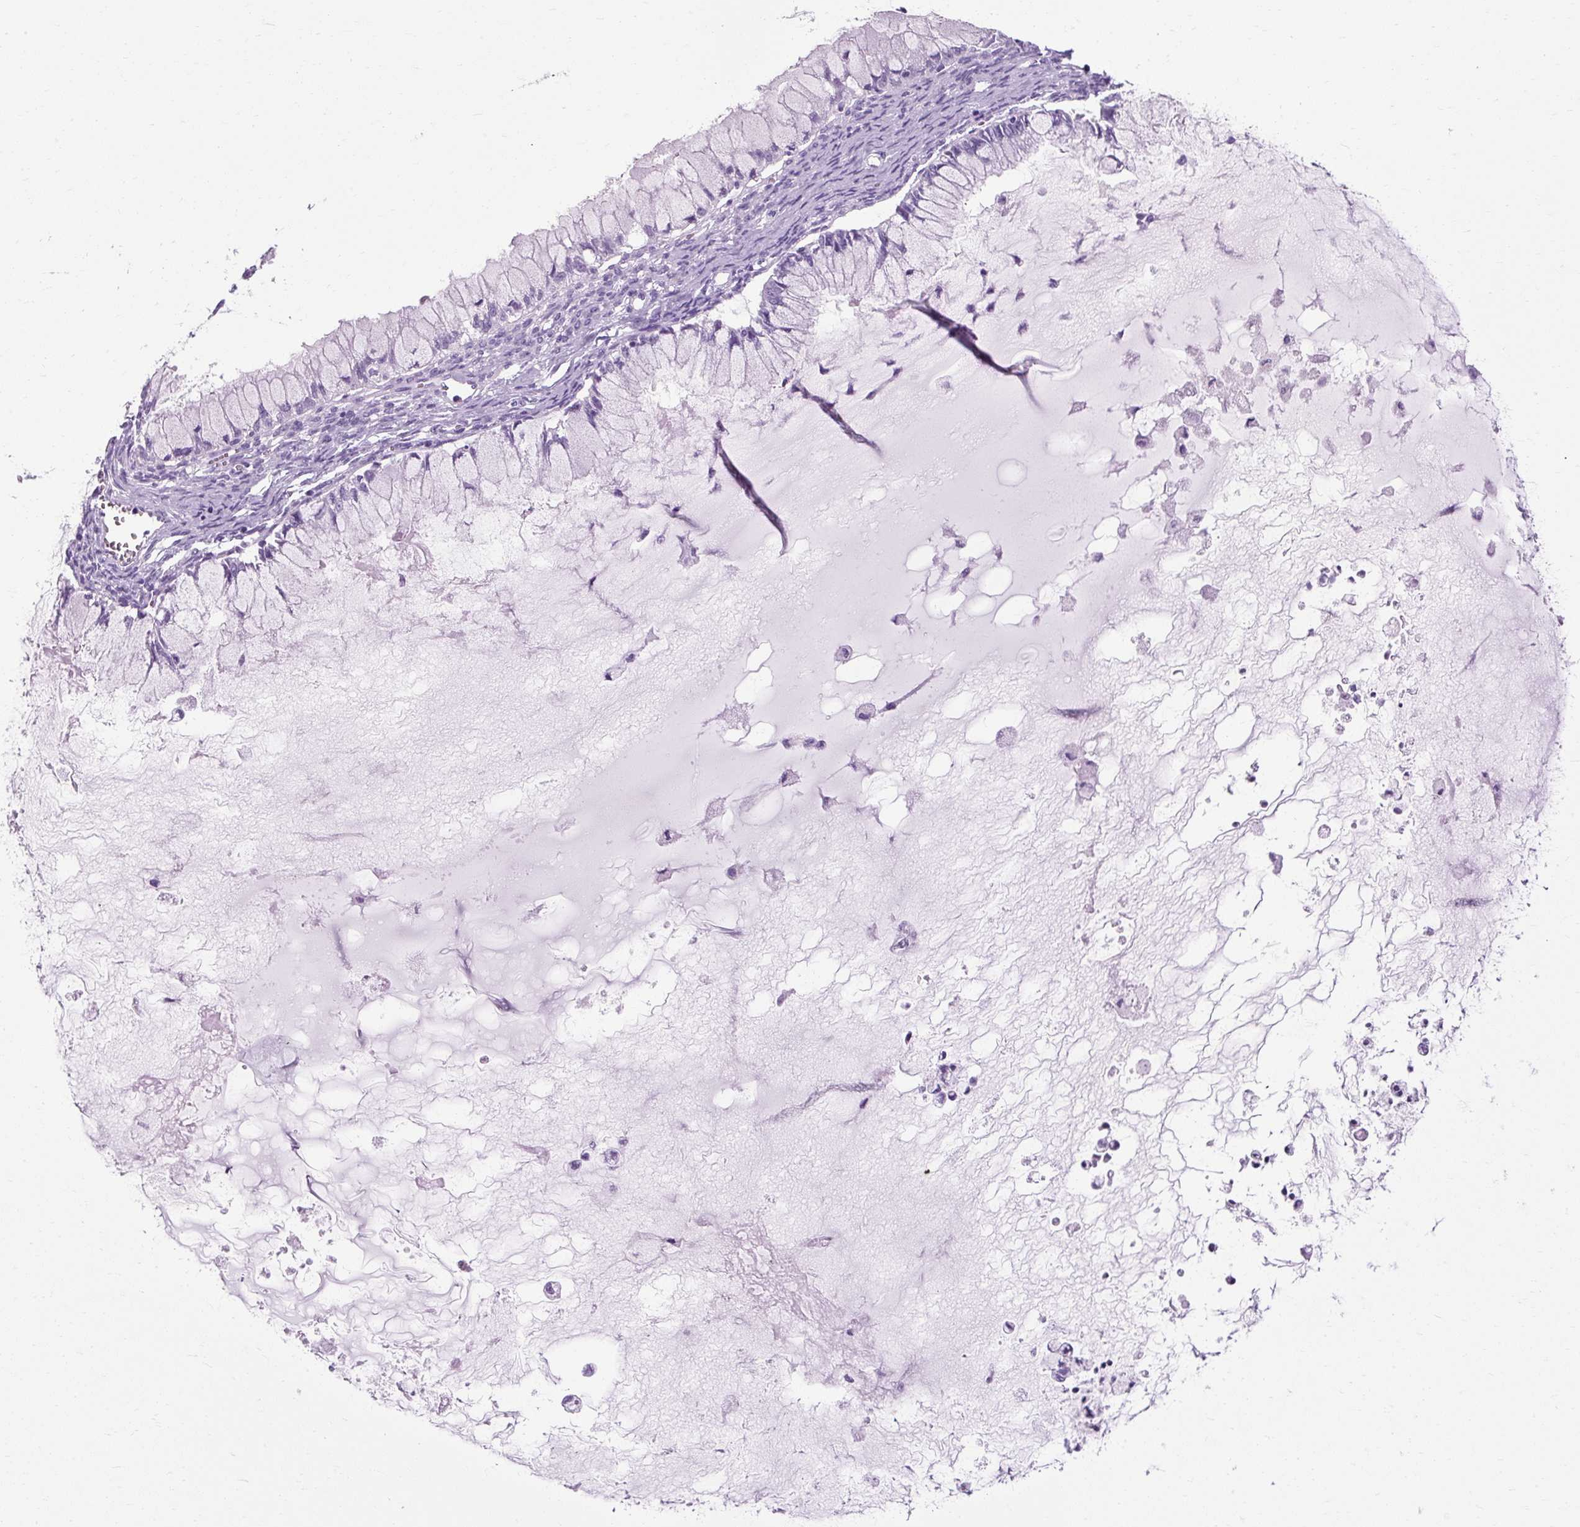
{"staining": {"intensity": "negative", "quantity": "none", "location": "none"}, "tissue": "ovarian cancer", "cell_type": "Tumor cells", "image_type": "cancer", "snomed": [{"axis": "morphology", "description": "Cystadenocarcinoma, mucinous, NOS"}, {"axis": "topography", "description": "Ovary"}], "caption": "Ovarian cancer (mucinous cystadenocarcinoma) stained for a protein using immunohistochemistry reveals no expression tumor cells.", "gene": "B3GNT4", "patient": {"sex": "female", "age": 34}}